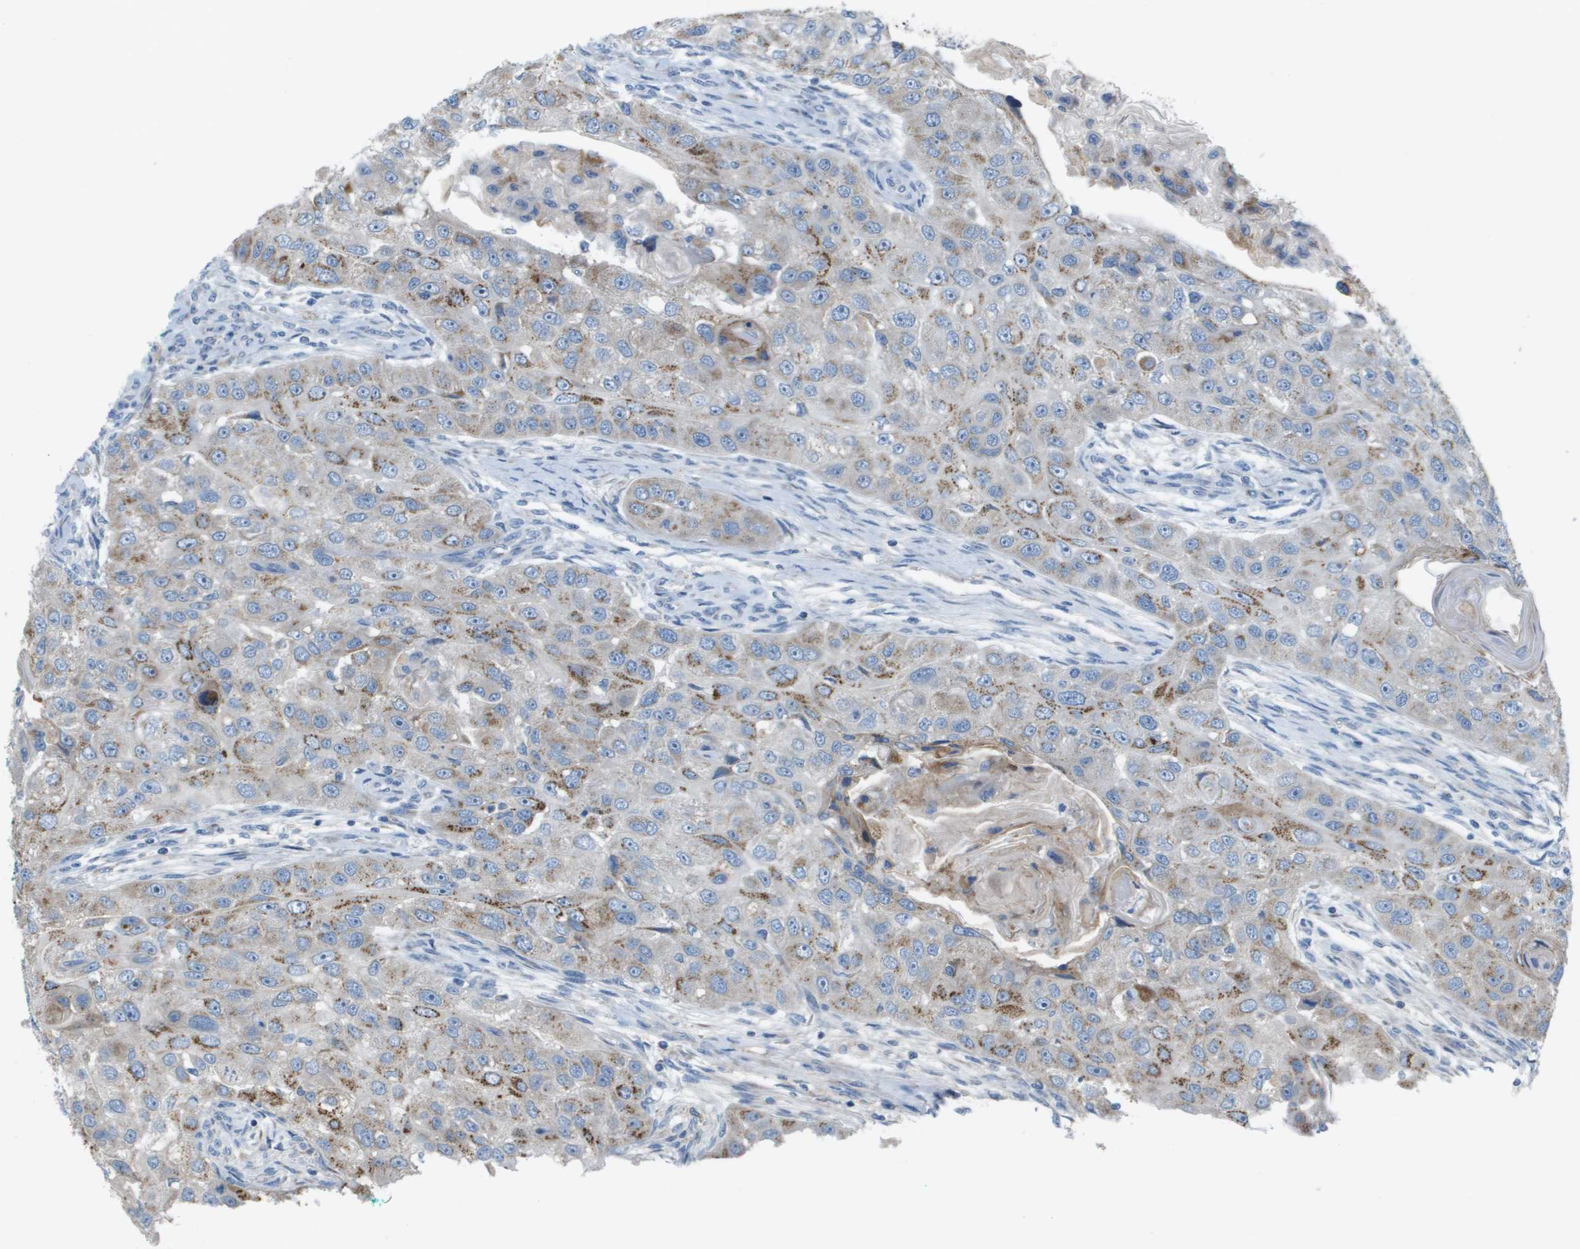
{"staining": {"intensity": "moderate", "quantity": "<25%", "location": "cytoplasmic/membranous"}, "tissue": "head and neck cancer", "cell_type": "Tumor cells", "image_type": "cancer", "snomed": [{"axis": "morphology", "description": "Normal tissue, NOS"}, {"axis": "morphology", "description": "Squamous cell carcinoma, NOS"}, {"axis": "topography", "description": "Skeletal muscle"}, {"axis": "topography", "description": "Head-Neck"}], "caption": "DAB immunohistochemical staining of human head and neck cancer demonstrates moderate cytoplasmic/membranous protein expression in approximately <25% of tumor cells. (Stains: DAB (3,3'-diaminobenzidine) in brown, nuclei in blue, Microscopy: brightfield microscopy at high magnification).", "gene": "GALNT6", "patient": {"sex": "male", "age": 51}}